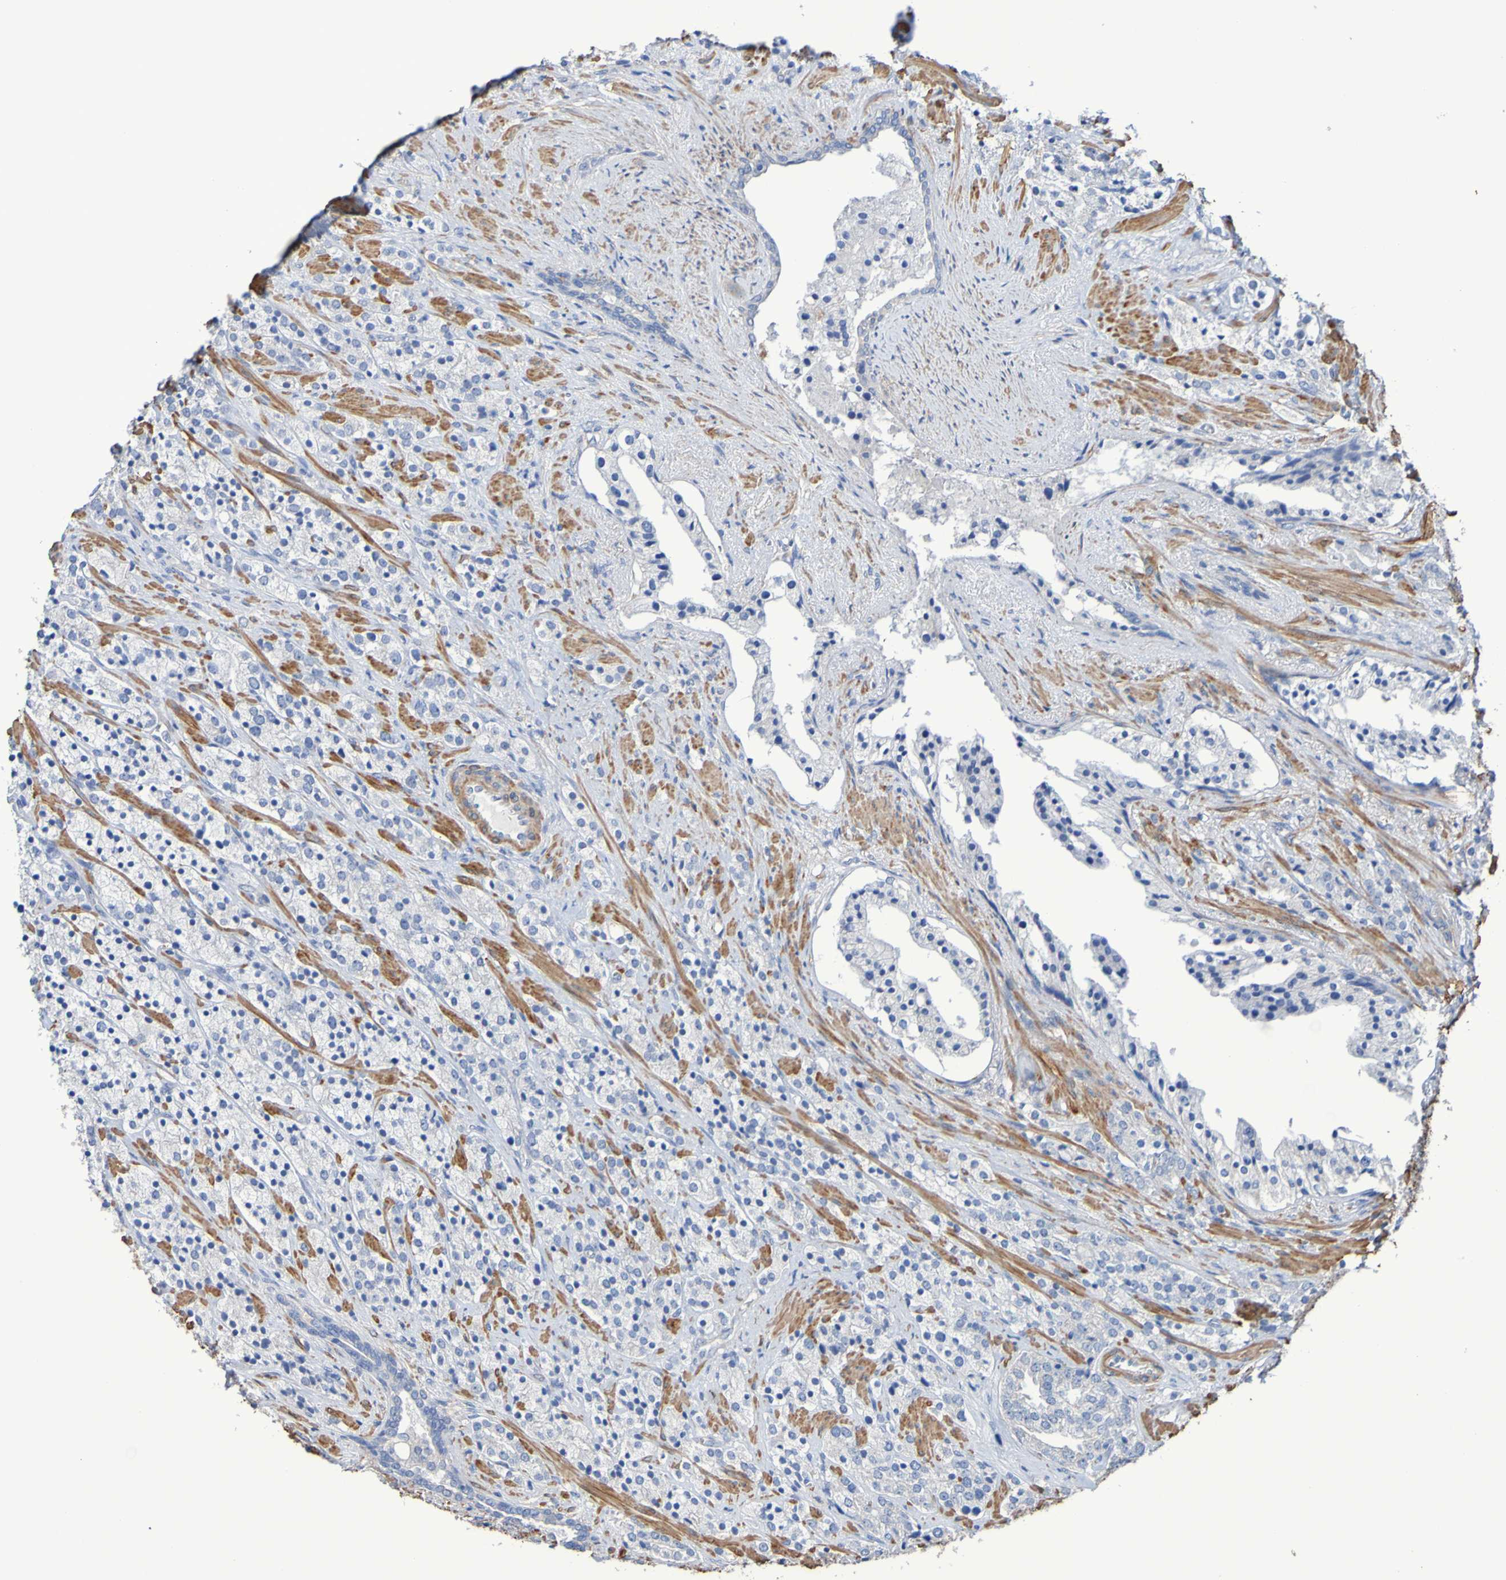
{"staining": {"intensity": "negative", "quantity": "none", "location": "none"}, "tissue": "prostate cancer", "cell_type": "Tumor cells", "image_type": "cancer", "snomed": [{"axis": "morphology", "description": "Adenocarcinoma, High grade"}, {"axis": "topography", "description": "Prostate"}], "caption": "DAB (3,3'-diaminobenzidine) immunohistochemical staining of prostate high-grade adenocarcinoma exhibits no significant expression in tumor cells.", "gene": "SRPRB", "patient": {"sex": "male", "age": 71}}